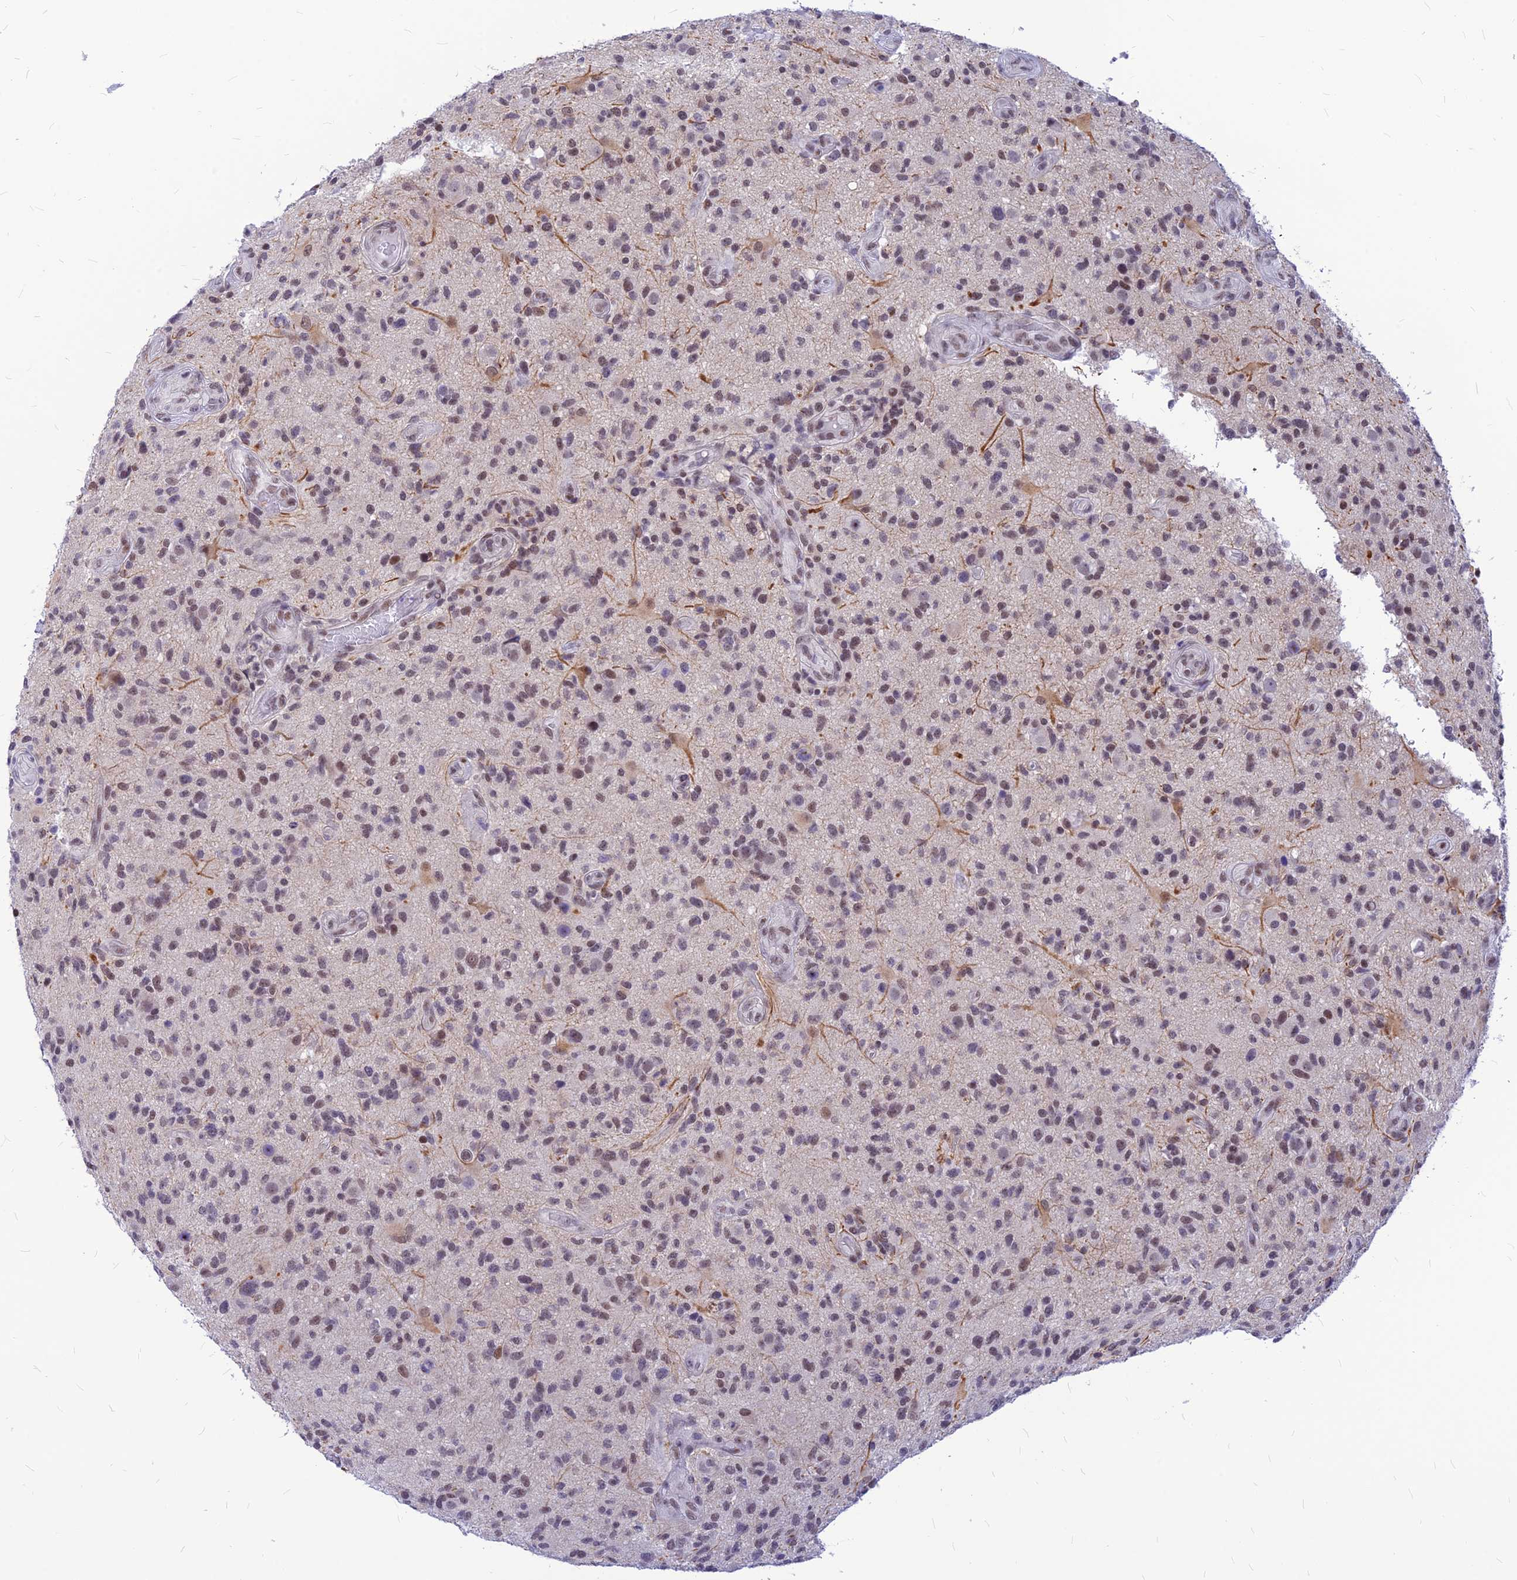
{"staining": {"intensity": "moderate", "quantity": "25%-75%", "location": "nuclear"}, "tissue": "glioma", "cell_type": "Tumor cells", "image_type": "cancer", "snomed": [{"axis": "morphology", "description": "Glioma, malignant, High grade"}, {"axis": "topography", "description": "Brain"}], "caption": "Glioma tissue exhibits moderate nuclear expression in about 25%-75% of tumor cells, visualized by immunohistochemistry.", "gene": "KCTD13", "patient": {"sex": "male", "age": 47}}